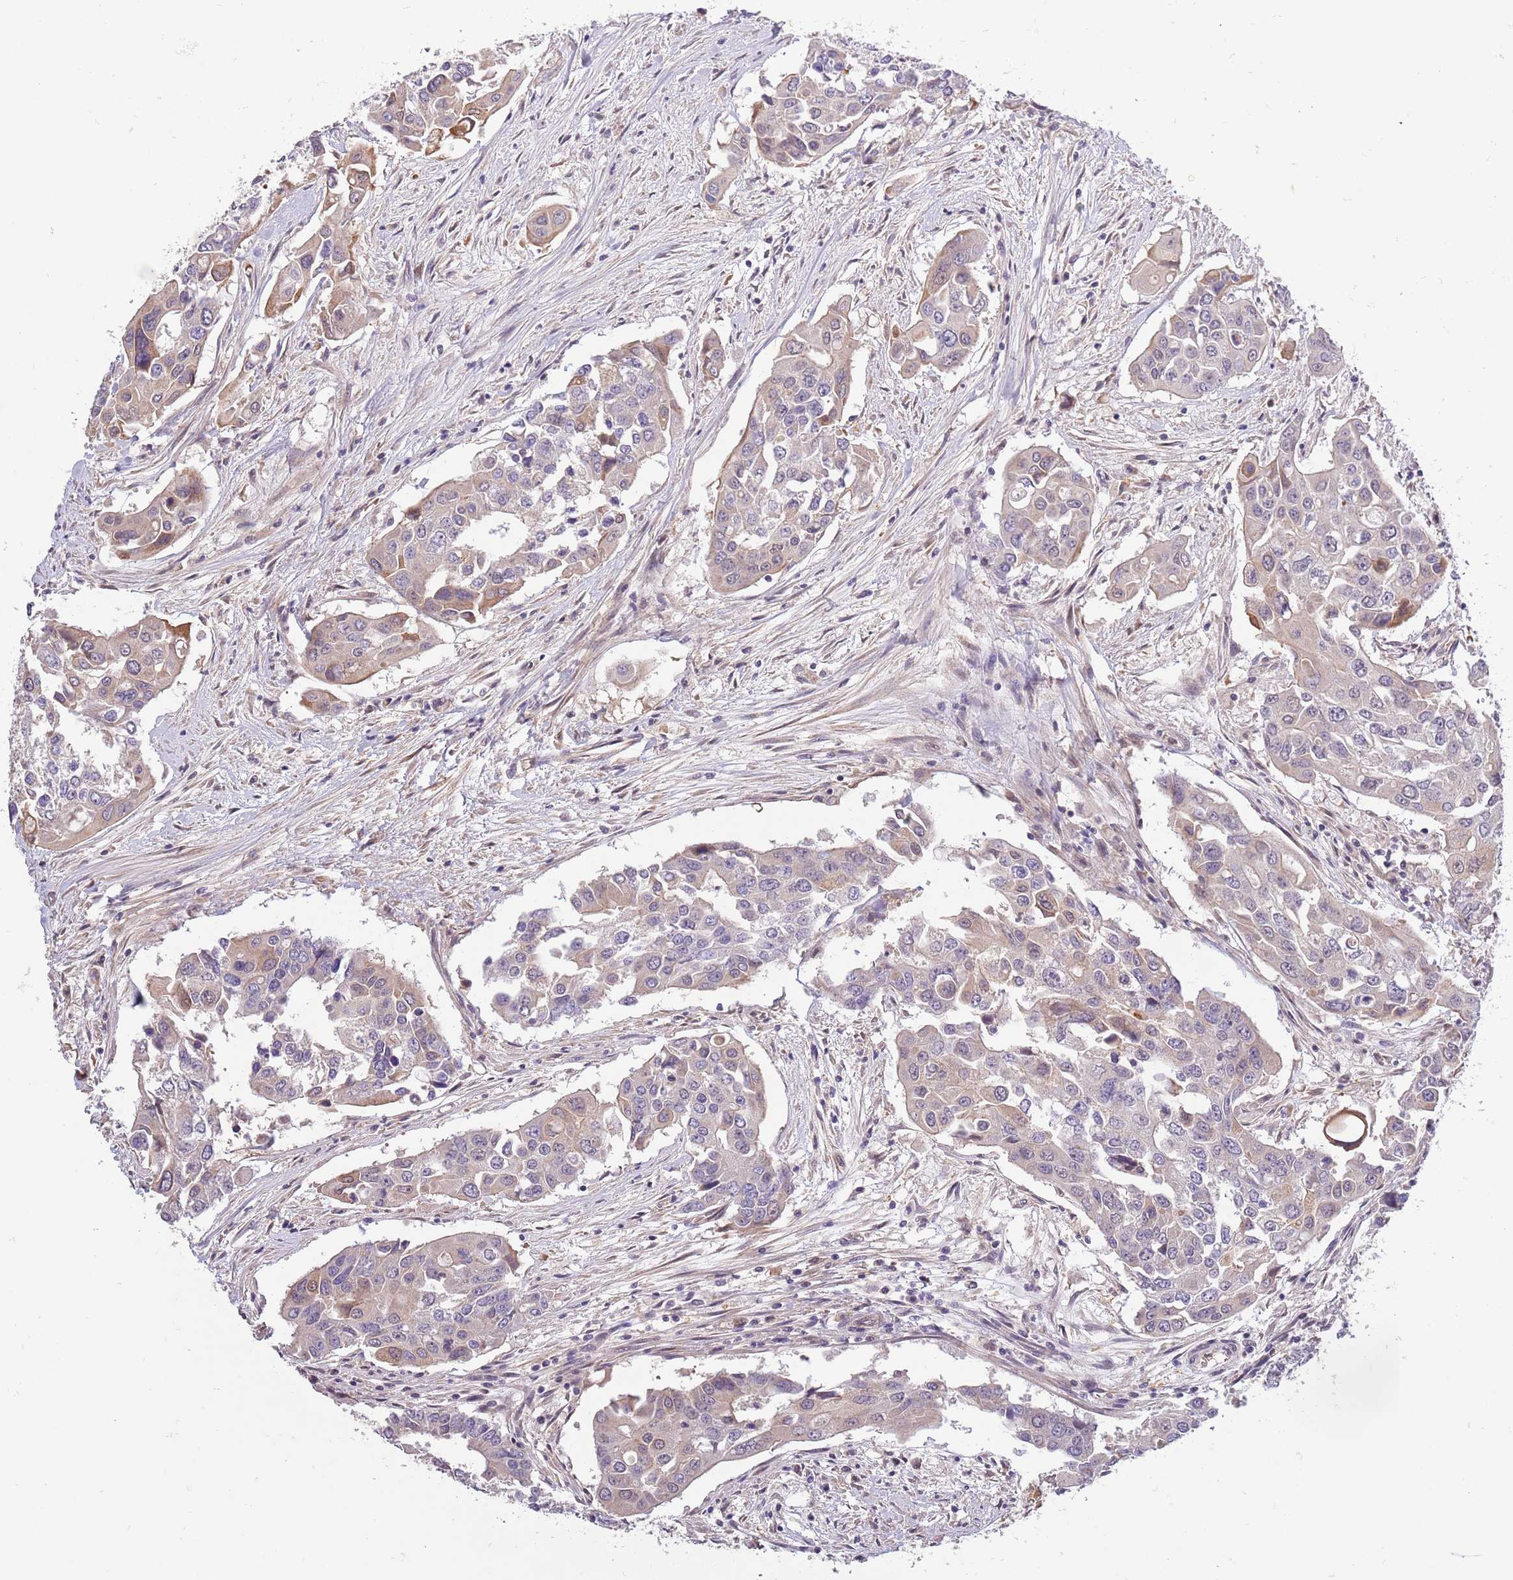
{"staining": {"intensity": "weak", "quantity": "25%-75%", "location": "cytoplasmic/membranous"}, "tissue": "colorectal cancer", "cell_type": "Tumor cells", "image_type": "cancer", "snomed": [{"axis": "morphology", "description": "Adenocarcinoma, NOS"}, {"axis": "topography", "description": "Colon"}], "caption": "DAB immunohistochemical staining of human colorectal cancer (adenocarcinoma) demonstrates weak cytoplasmic/membranous protein positivity in approximately 25%-75% of tumor cells.", "gene": "LIPJ", "patient": {"sex": "male", "age": 77}}